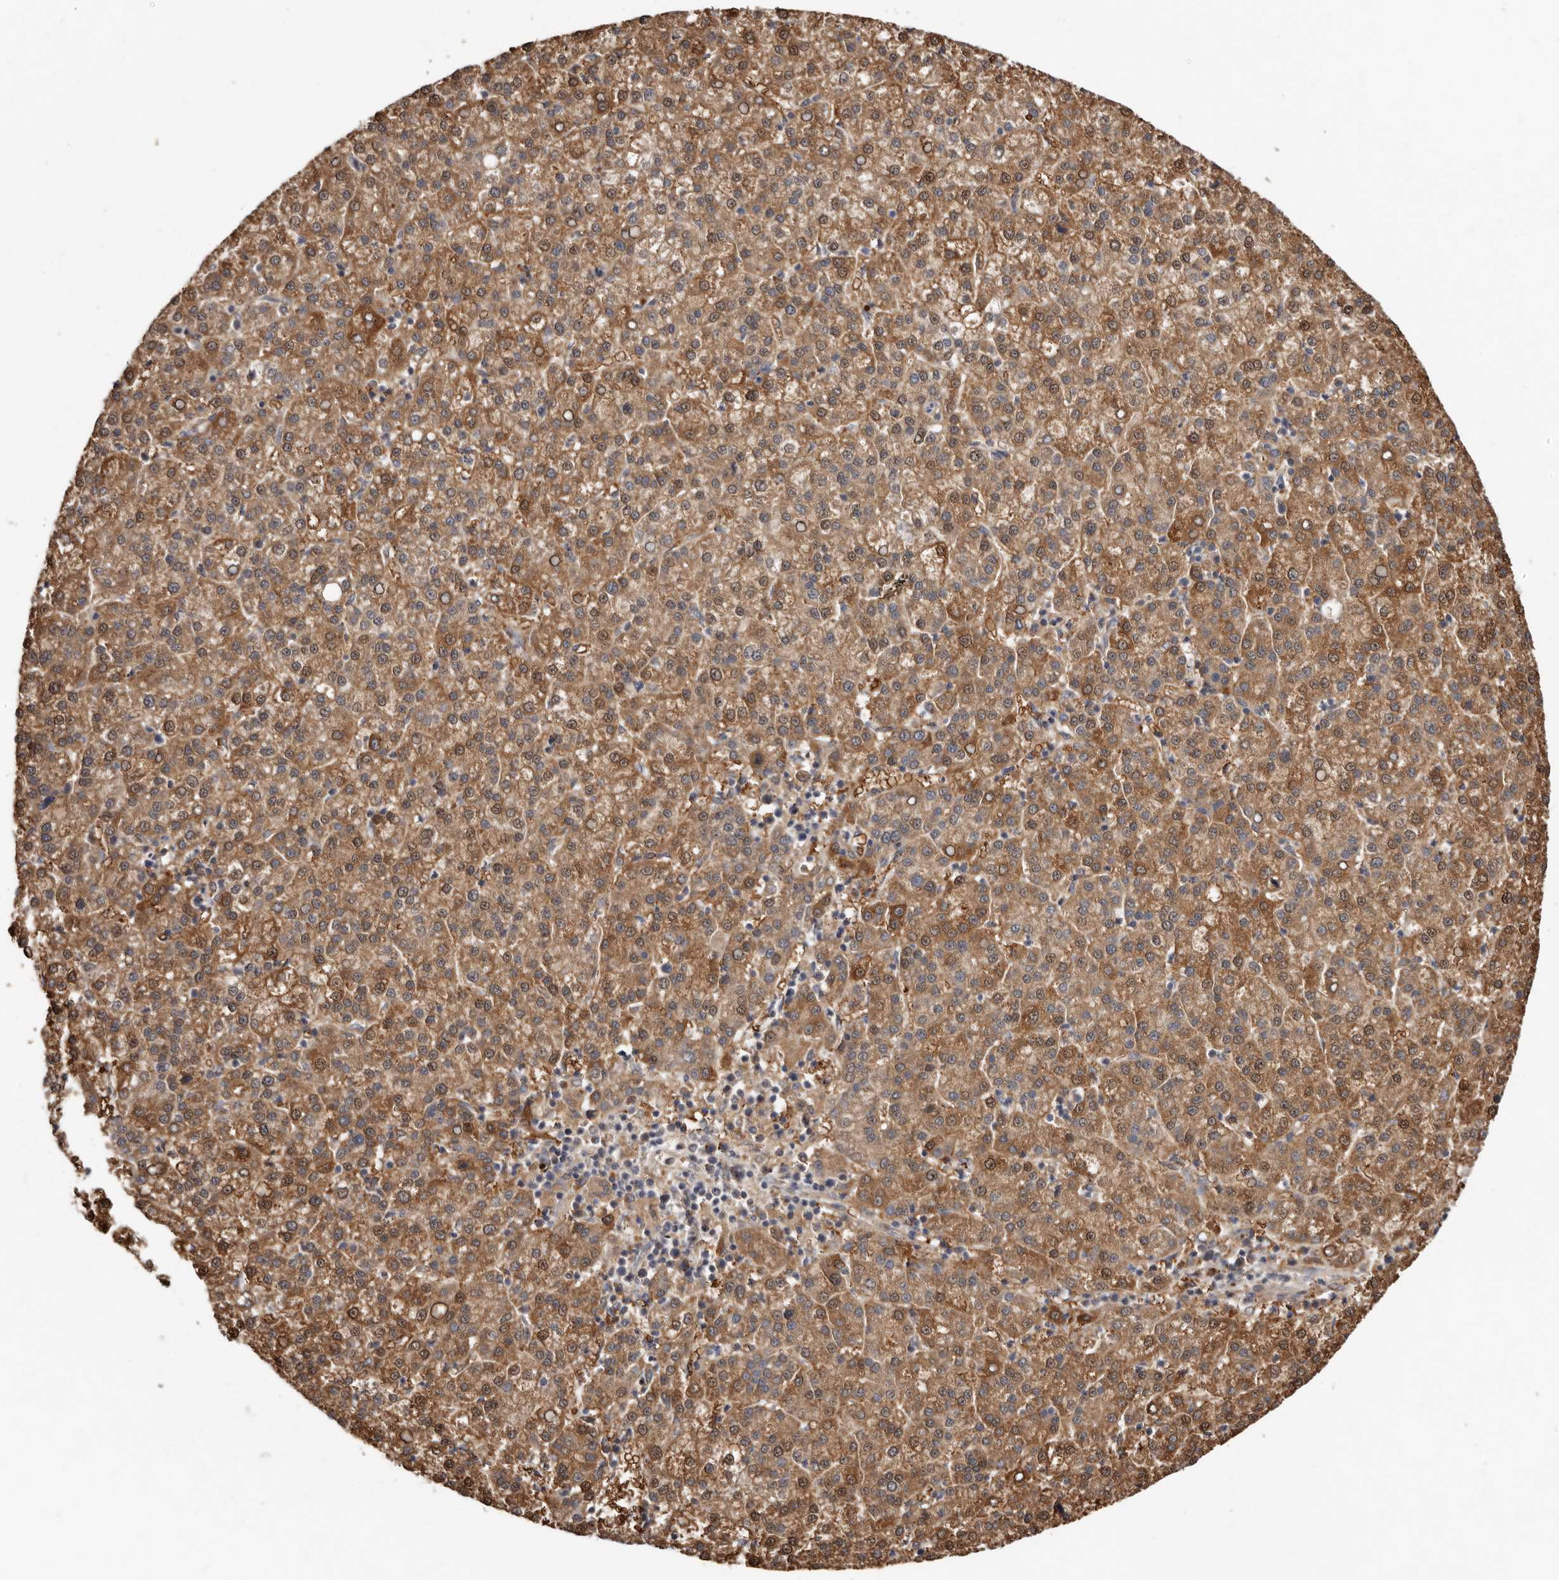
{"staining": {"intensity": "moderate", "quantity": ">75%", "location": "cytoplasmic/membranous"}, "tissue": "liver cancer", "cell_type": "Tumor cells", "image_type": "cancer", "snomed": [{"axis": "morphology", "description": "Carcinoma, Hepatocellular, NOS"}, {"axis": "topography", "description": "Liver"}], "caption": "DAB immunohistochemical staining of human hepatocellular carcinoma (liver) displays moderate cytoplasmic/membranous protein expression in about >75% of tumor cells.", "gene": "GOT1L1", "patient": {"sex": "female", "age": 58}}